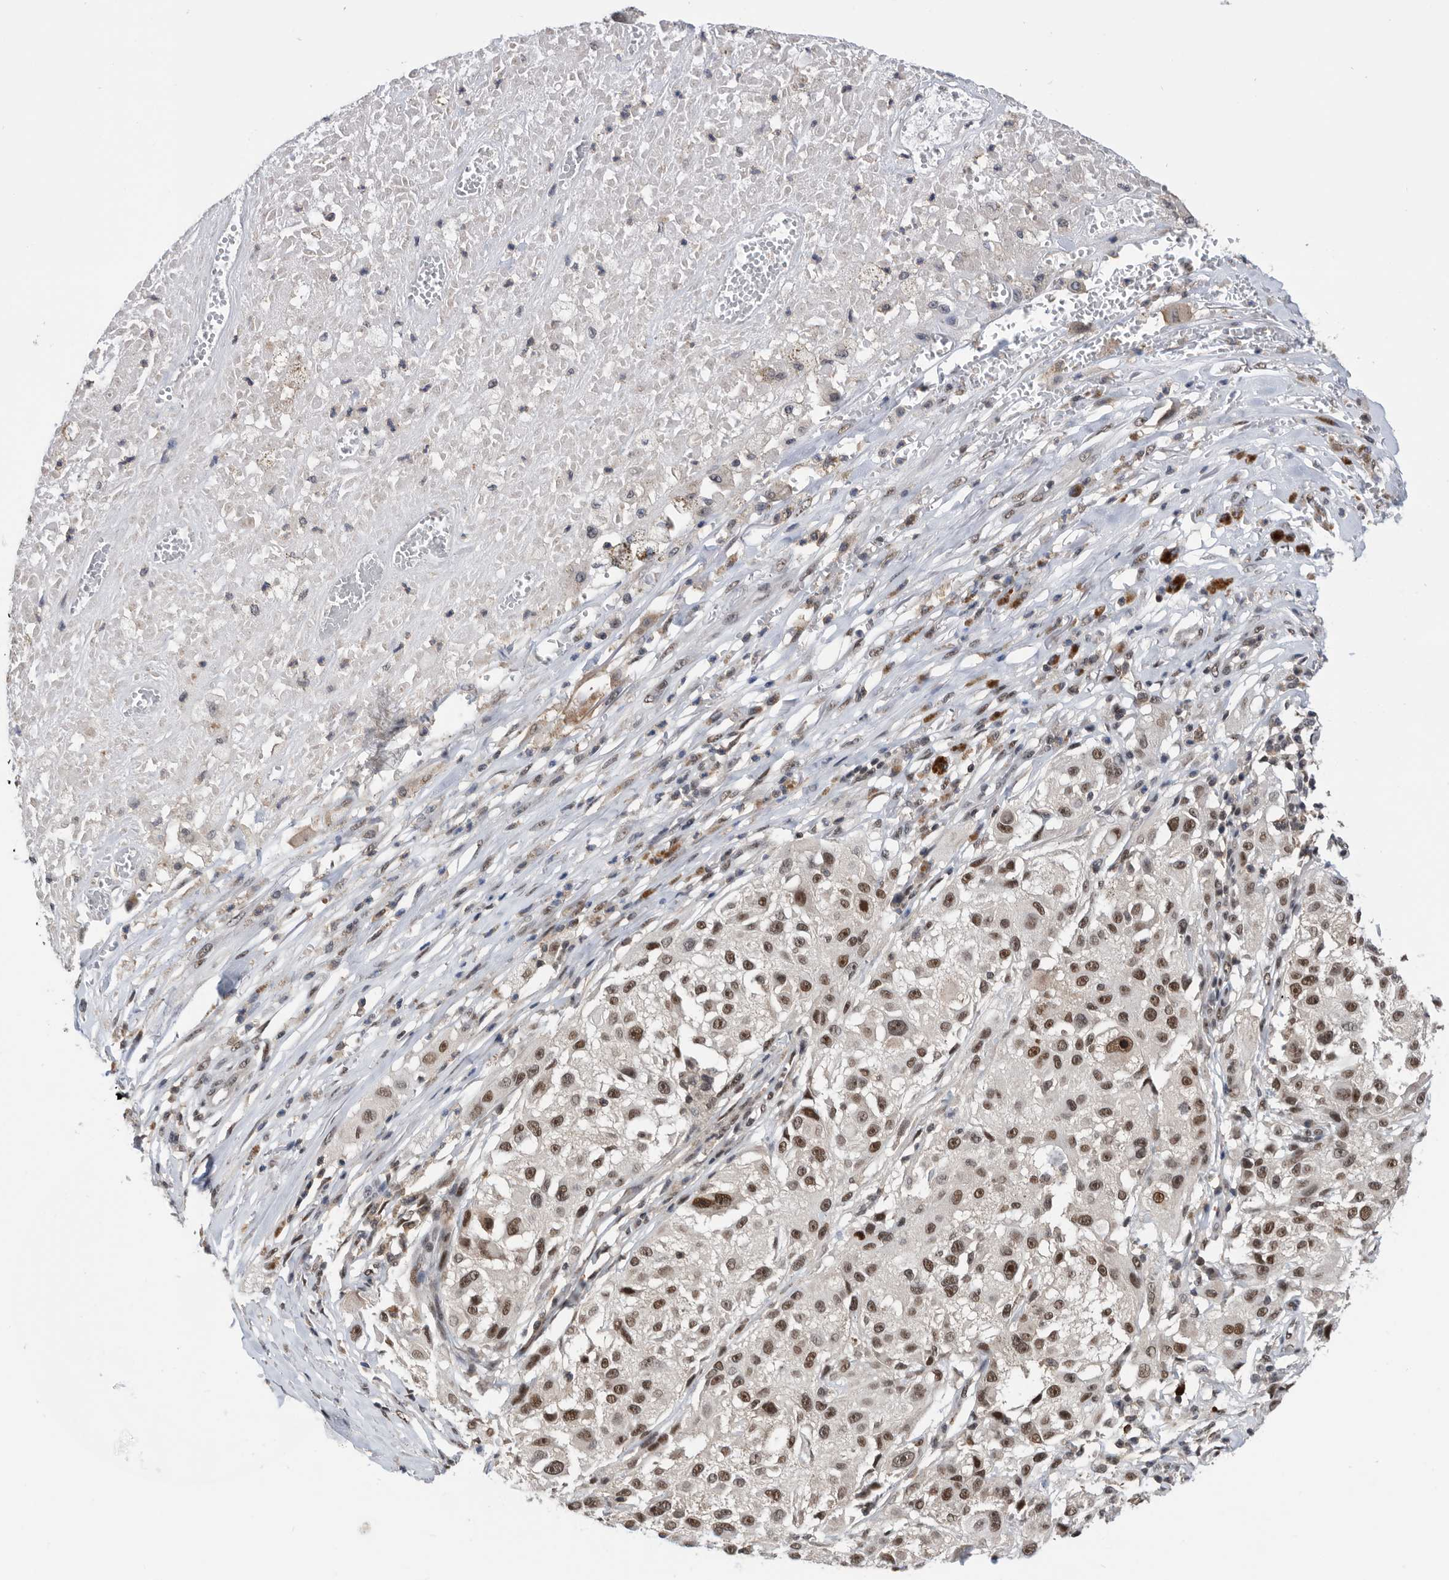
{"staining": {"intensity": "moderate", "quantity": ">75%", "location": "nuclear"}, "tissue": "melanoma", "cell_type": "Tumor cells", "image_type": "cancer", "snomed": [{"axis": "morphology", "description": "Necrosis, NOS"}, {"axis": "morphology", "description": "Malignant melanoma, NOS"}, {"axis": "topography", "description": "Skin"}], "caption": "DAB immunohistochemical staining of melanoma exhibits moderate nuclear protein positivity in about >75% of tumor cells. (DAB (3,3'-diaminobenzidine) = brown stain, brightfield microscopy at high magnification).", "gene": "ZNF260", "patient": {"sex": "female", "age": 87}}